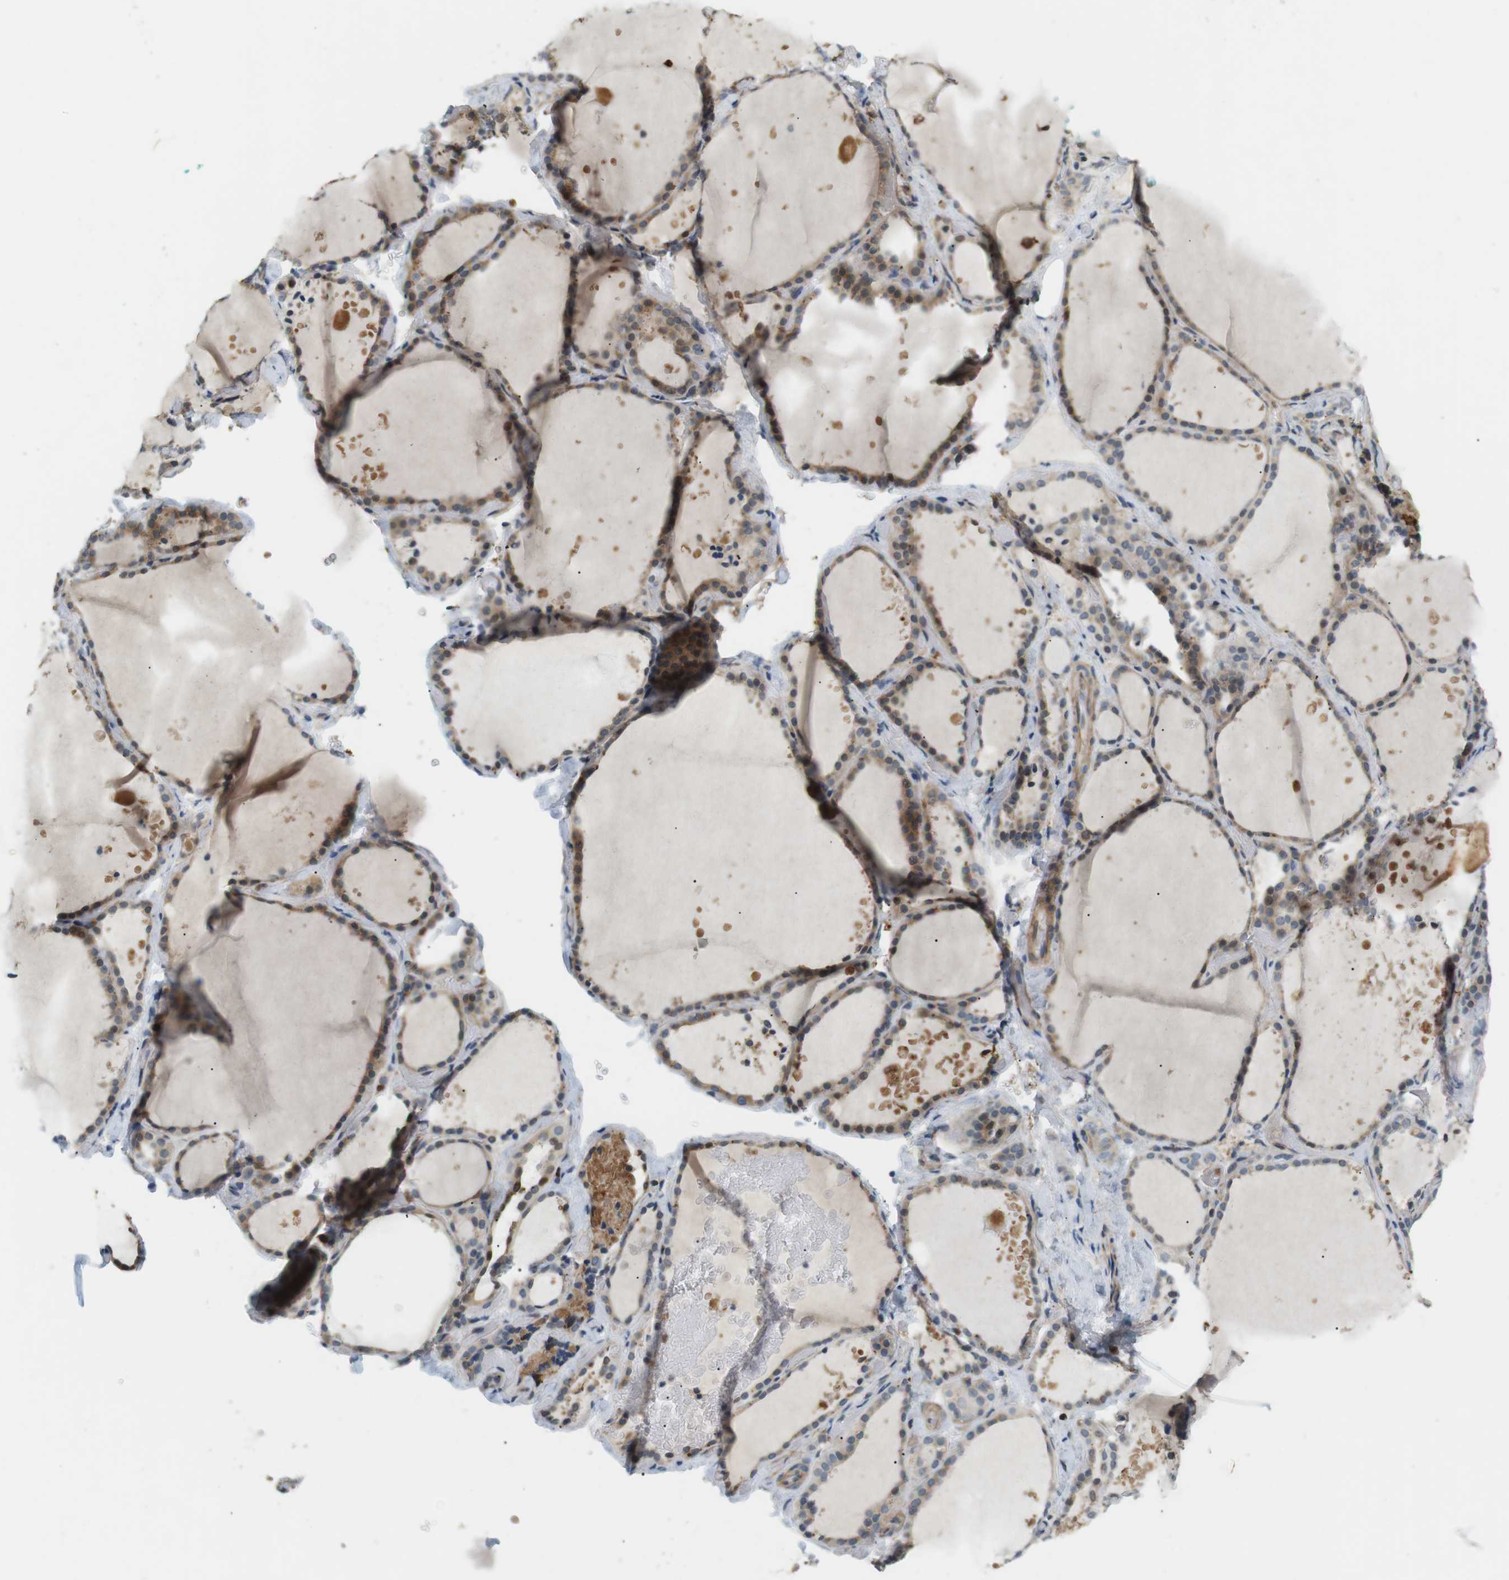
{"staining": {"intensity": "moderate", "quantity": ">75%", "location": "cytoplasmic/membranous"}, "tissue": "thyroid gland", "cell_type": "Glandular cells", "image_type": "normal", "snomed": [{"axis": "morphology", "description": "Normal tissue, NOS"}, {"axis": "topography", "description": "Thyroid gland"}], "caption": "The histopathology image demonstrates staining of unremarkable thyroid gland, revealing moderate cytoplasmic/membranous protein staining (brown color) within glandular cells. (Stains: DAB in brown, nuclei in blue, Microscopy: brightfield microscopy at high magnification).", "gene": "P2RY1", "patient": {"sex": "female", "age": 44}}